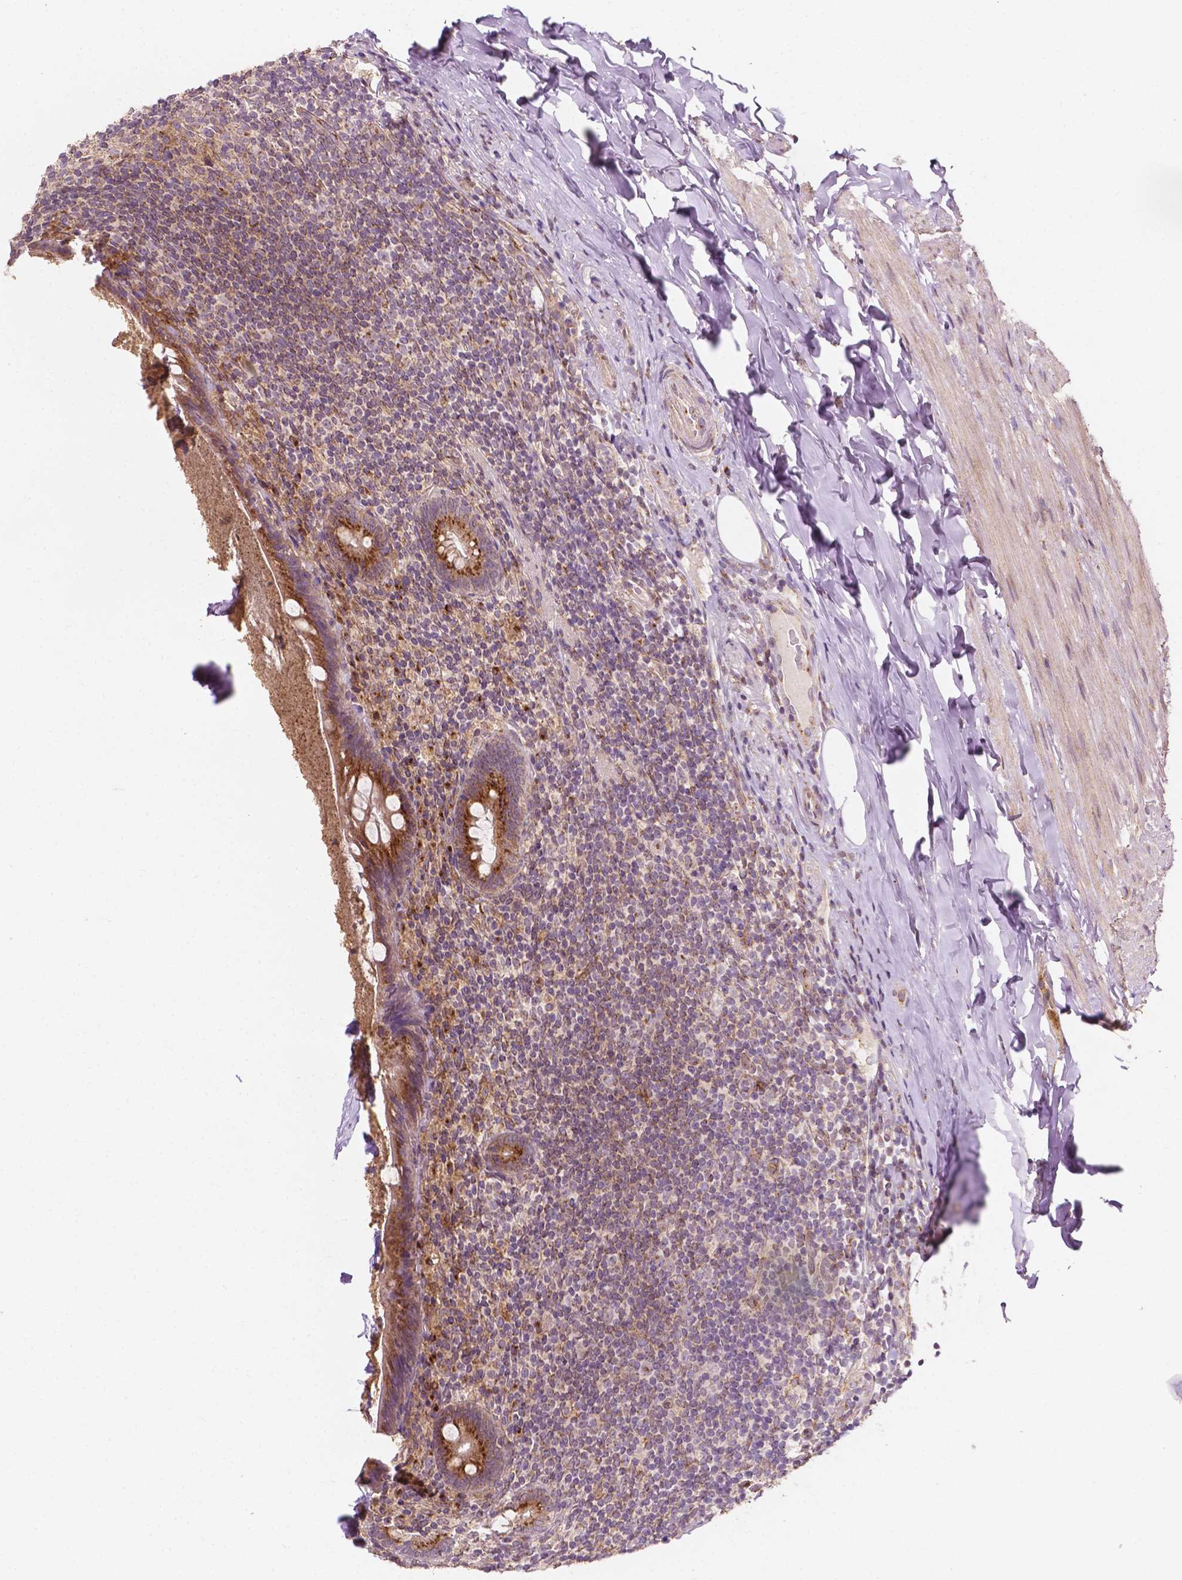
{"staining": {"intensity": "strong", "quantity": ">75%", "location": "cytoplasmic/membranous"}, "tissue": "appendix", "cell_type": "Glandular cells", "image_type": "normal", "snomed": [{"axis": "morphology", "description": "Normal tissue, NOS"}, {"axis": "topography", "description": "Appendix"}], "caption": "This micrograph displays IHC staining of benign human appendix, with high strong cytoplasmic/membranous staining in about >75% of glandular cells.", "gene": "EBAG9", "patient": {"sex": "male", "age": 47}}